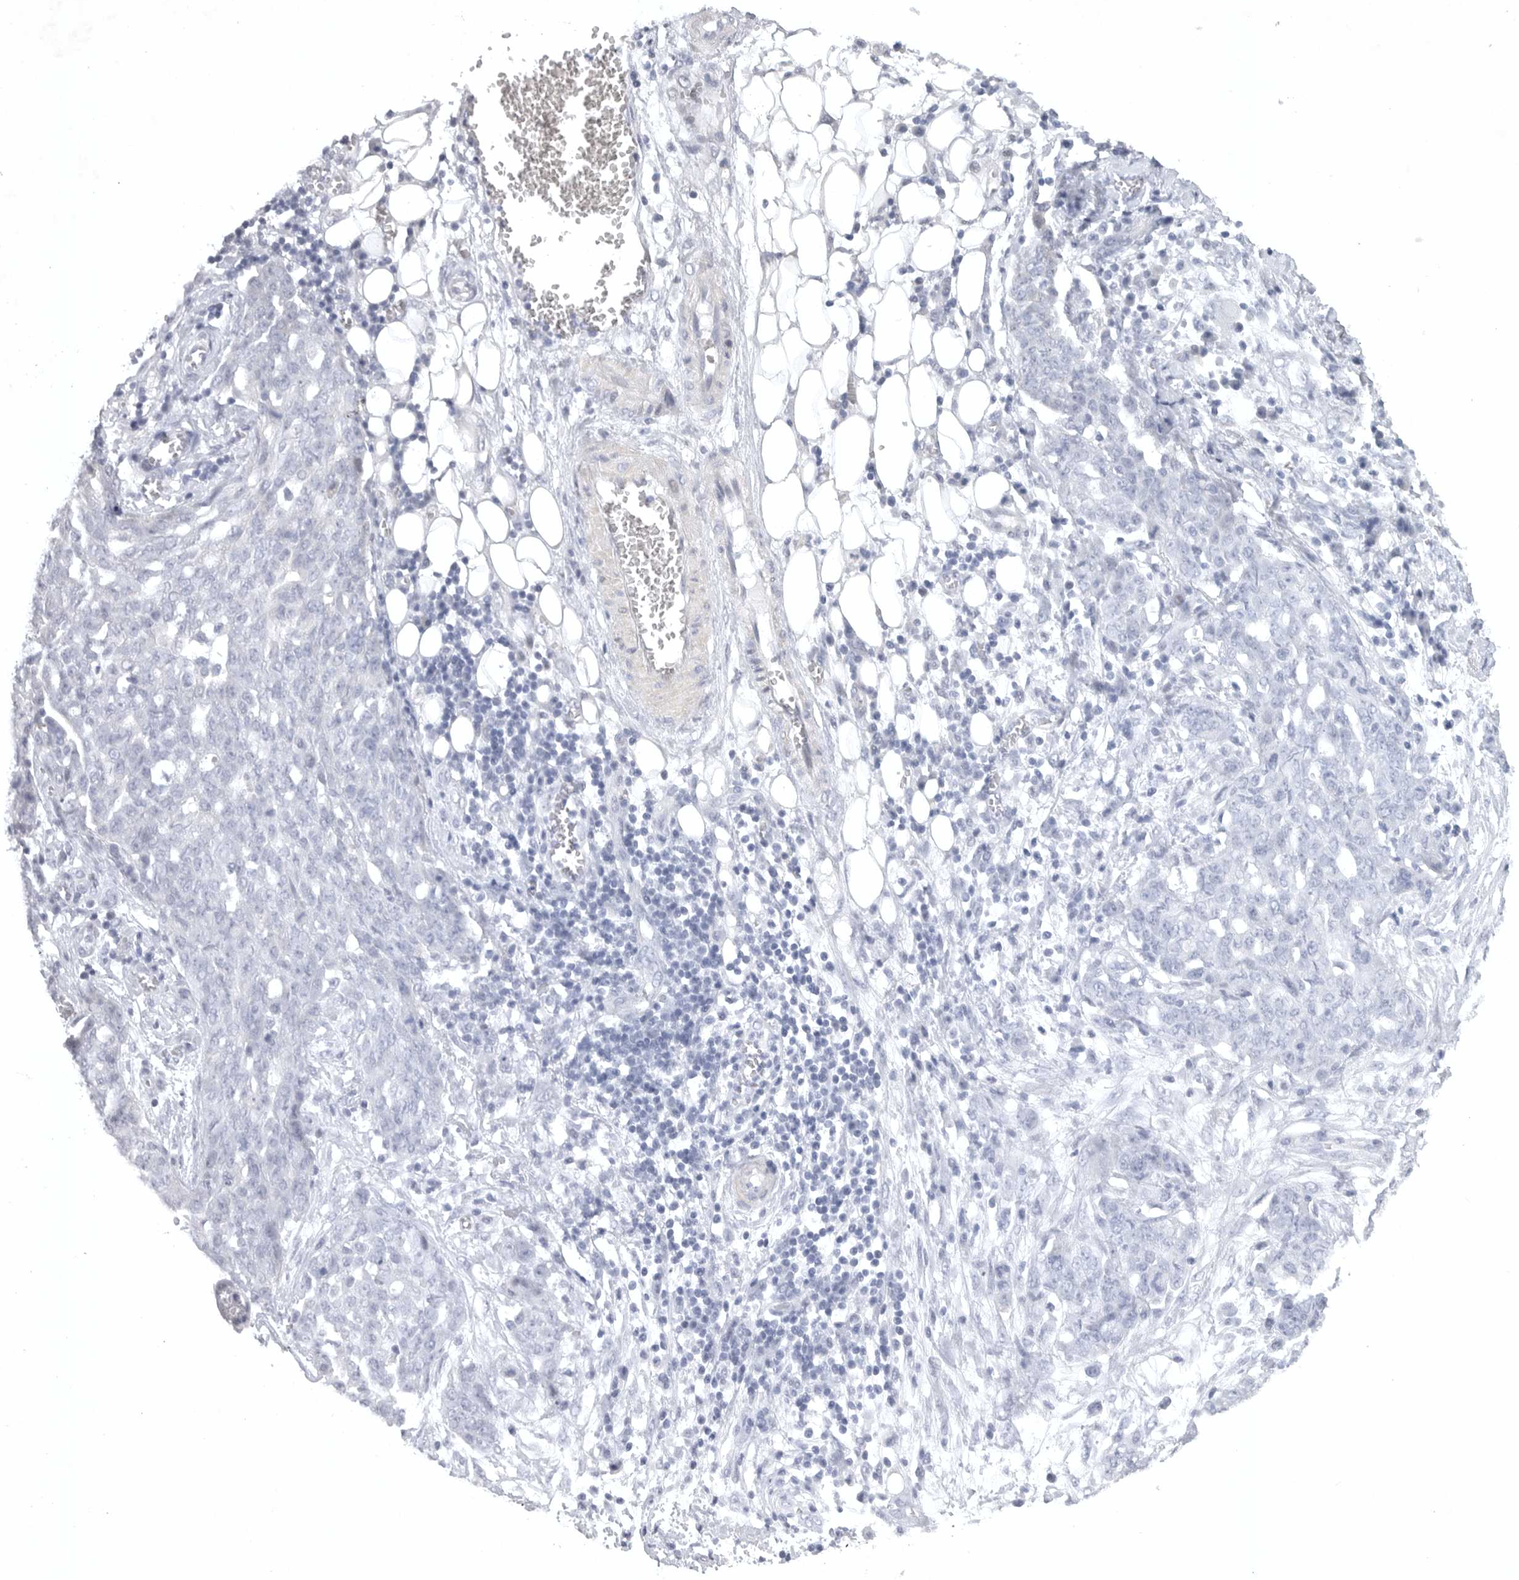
{"staining": {"intensity": "negative", "quantity": "none", "location": "none"}, "tissue": "ovarian cancer", "cell_type": "Tumor cells", "image_type": "cancer", "snomed": [{"axis": "morphology", "description": "Cystadenocarcinoma, serous, NOS"}, {"axis": "topography", "description": "Soft tissue"}, {"axis": "topography", "description": "Ovary"}], "caption": "The image exhibits no significant staining in tumor cells of ovarian serous cystadenocarcinoma.", "gene": "TNR", "patient": {"sex": "female", "age": 57}}